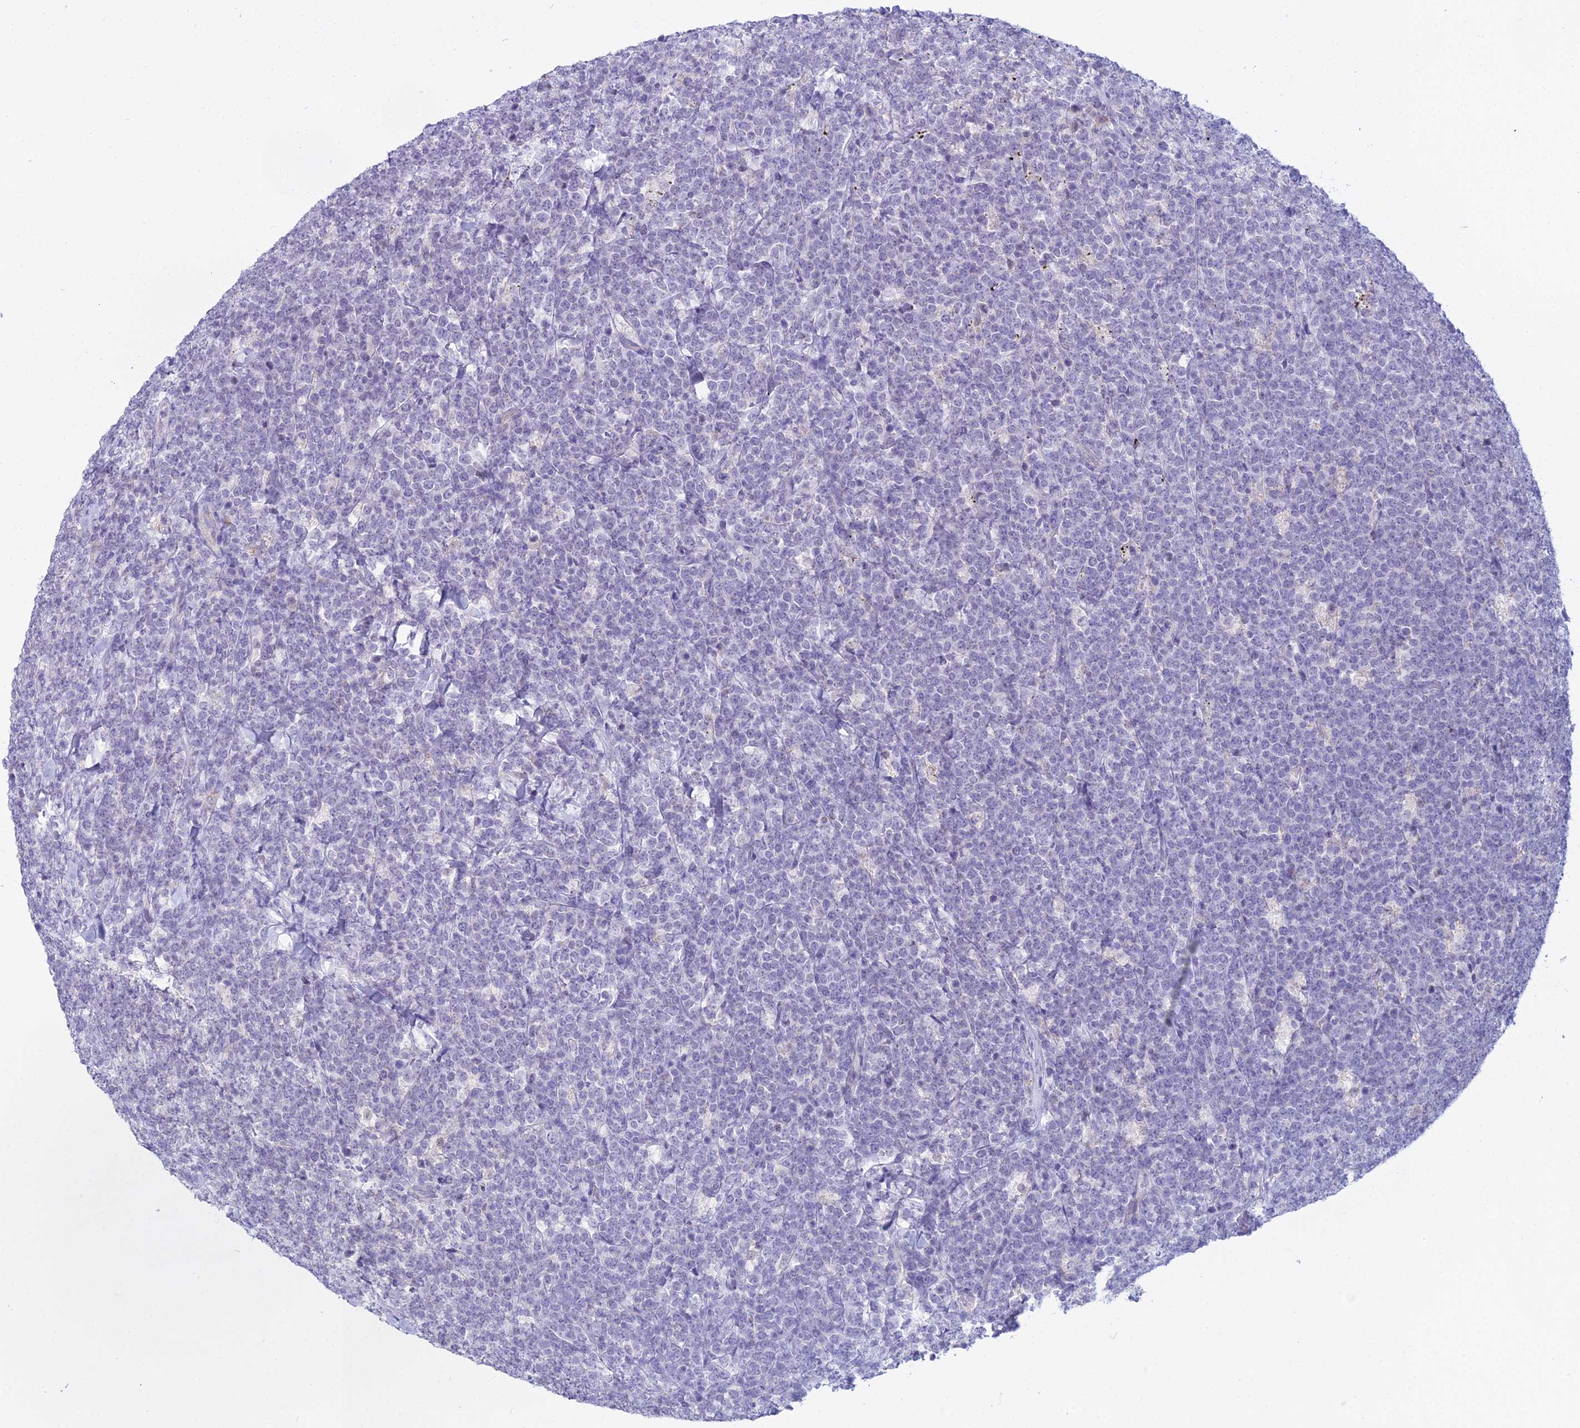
{"staining": {"intensity": "negative", "quantity": "none", "location": "none"}, "tissue": "lymphoma", "cell_type": "Tumor cells", "image_type": "cancer", "snomed": [{"axis": "morphology", "description": "Malignant lymphoma, non-Hodgkin's type, High grade"}, {"axis": "topography", "description": "Small intestine"}], "caption": "This is an immunohistochemistry image of human lymphoma. There is no expression in tumor cells.", "gene": "CGB2", "patient": {"sex": "male", "age": 8}}